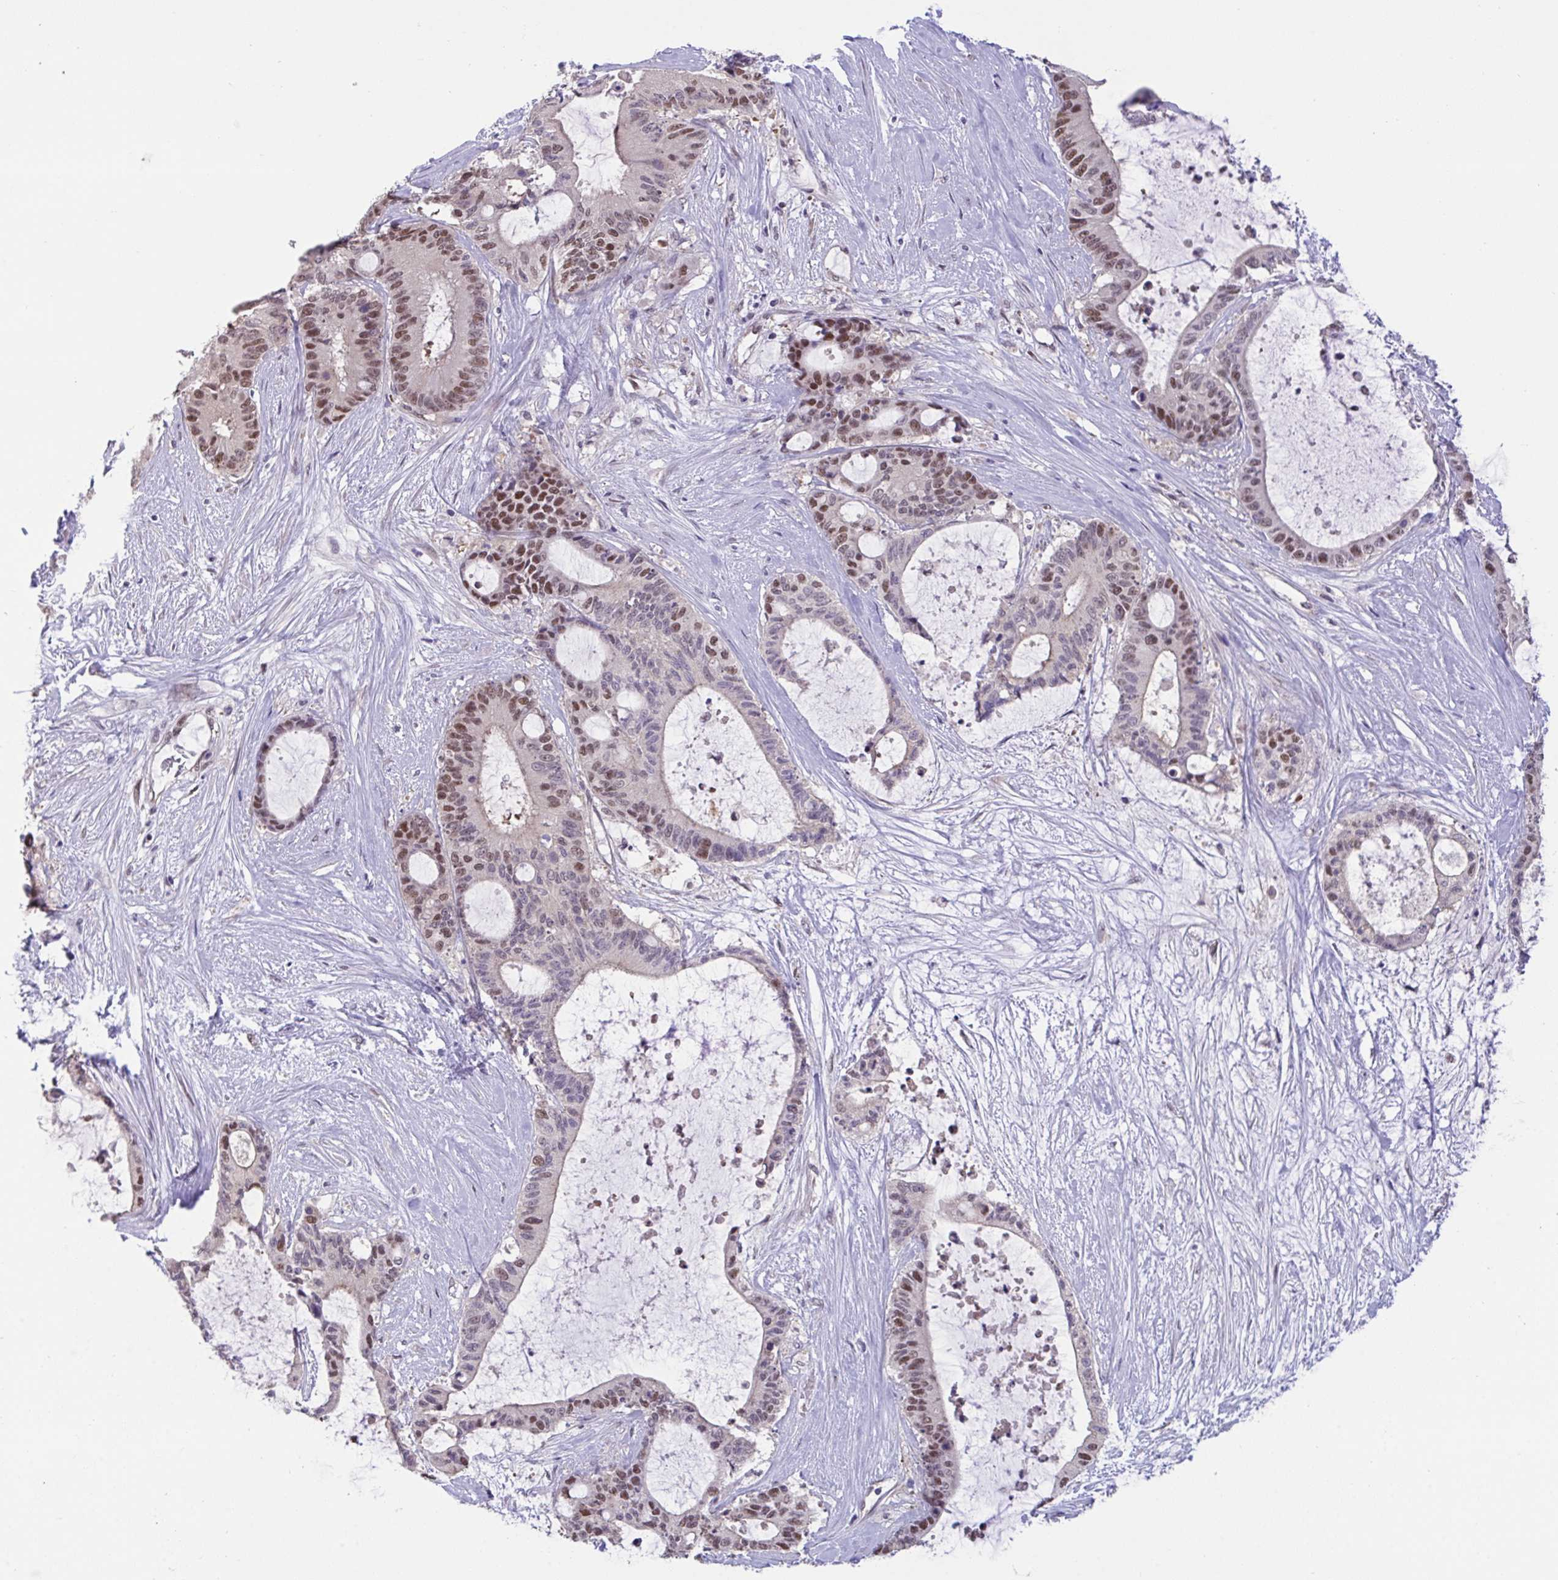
{"staining": {"intensity": "moderate", "quantity": ">75%", "location": "nuclear"}, "tissue": "liver cancer", "cell_type": "Tumor cells", "image_type": "cancer", "snomed": [{"axis": "morphology", "description": "Normal tissue, NOS"}, {"axis": "morphology", "description": "Cholangiocarcinoma"}, {"axis": "topography", "description": "Liver"}, {"axis": "topography", "description": "Peripheral nerve tissue"}], "caption": "The micrograph demonstrates staining of liver cancer (cholangiocarcinoma), revealing moderate nuclear protein positivity (brown color) within tumor cells. Nuclei are stained in blue.", "gene": "ZNF444", "patient": {"sex": "female", "age": 73}}